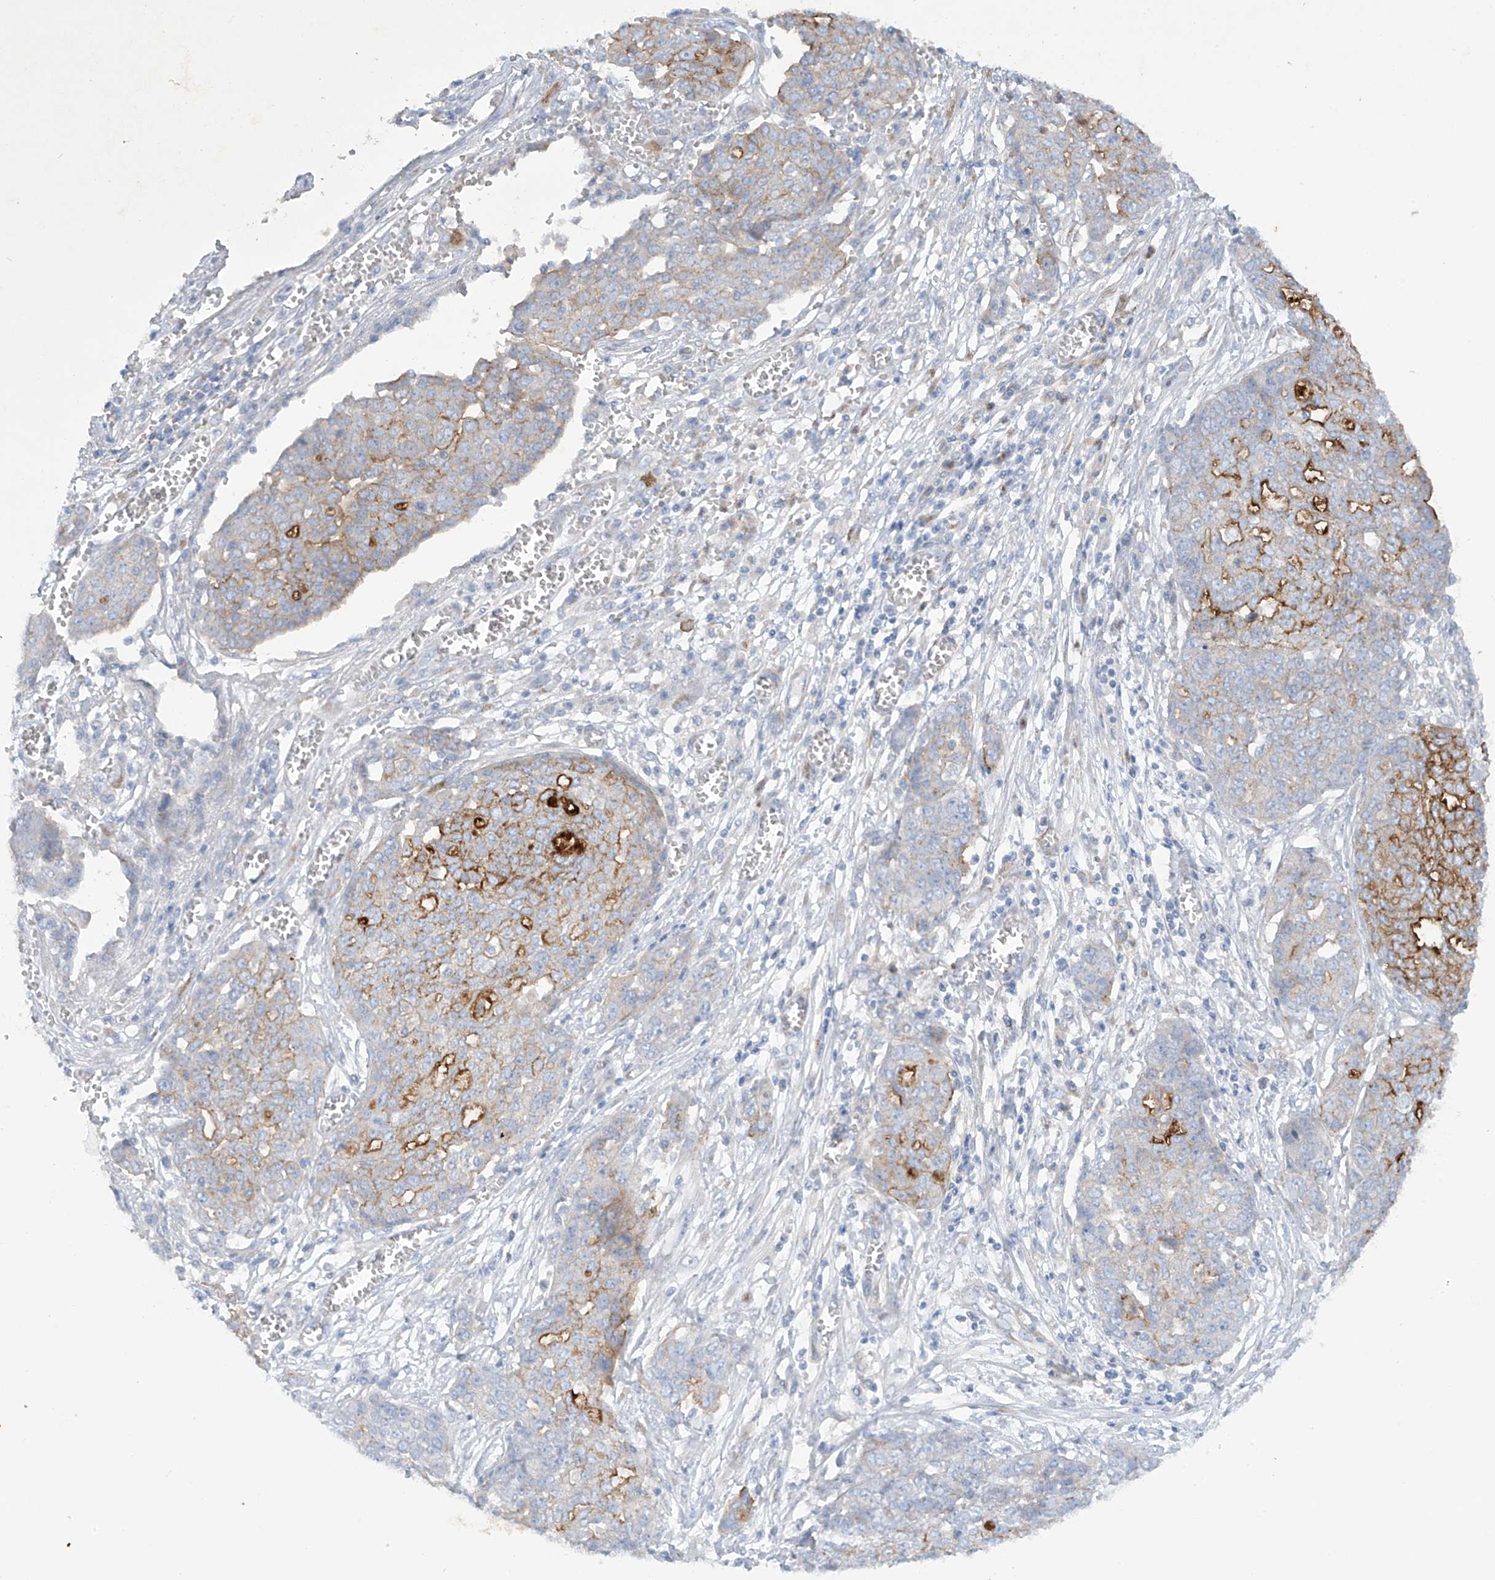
{"staining": {"intensity": "strong", "quantity": "<25%", "location": "cytoplasmic/membranous"}, "tissue": "ovarian cancer", "cell_type": "Tumor cells", "image_type": "cancer", "snomed": [{"axis": "morphology", "description": "Cystadenocarcinoma, serous, NOS"}, {"axis": "topography", "description": "Soft tissue"}, {"axis": "topography", "description": "Ovary"}], "caption": "An IHC photomicrograph of tumor tissue is shown. Protein staining in brown shows strong cytoplasmic/membranous positivity in serous cystadenocarcinoma (ovarian) within tumor cells. (DAB (3,3'-diaminobenzidine) = brown stain, brightfield microscopy at high magnification).", "gene": "TRMT2B", "patient": {"sex": "female", "age": 57}}